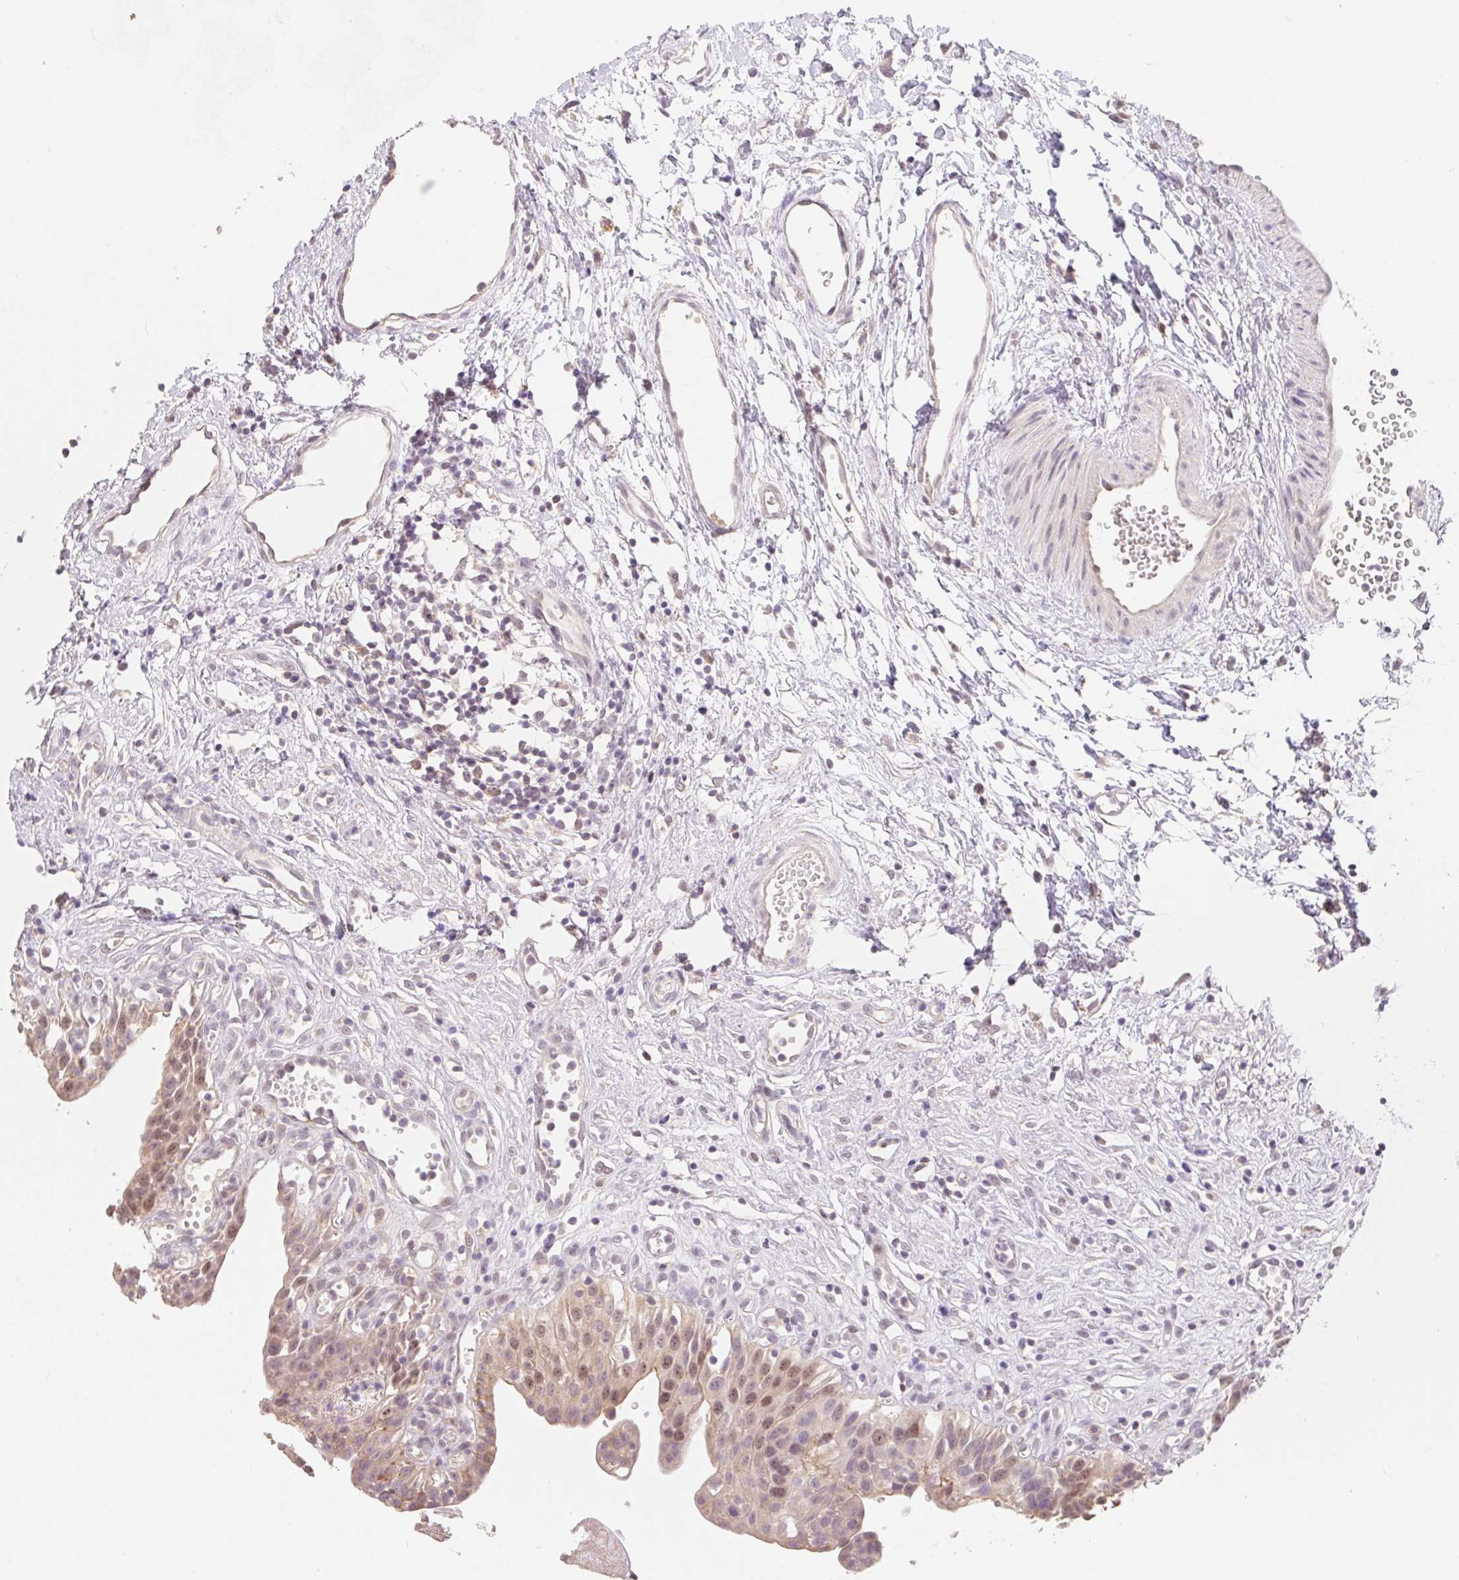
{"staining": {"intensity": "moderate", "quantity": "25%-75%", "location": "nuclear"}, "tissue": "urinary bladder", "cell_type": "Urothelial cells", "image_type": "normal", "snomed": [{"axis": "morphology", "description": "Normal tissue, NOS"}, {"axis": "topography", "description": "Urinary bladder"}], "caption": "A medium amount of moderate nuclear expression is identified in about 25%-75% of urothelial cells in unremarkable urinary bladder.", "gene": "MIA2", "patient": {"sex": "male", "age": 51}}